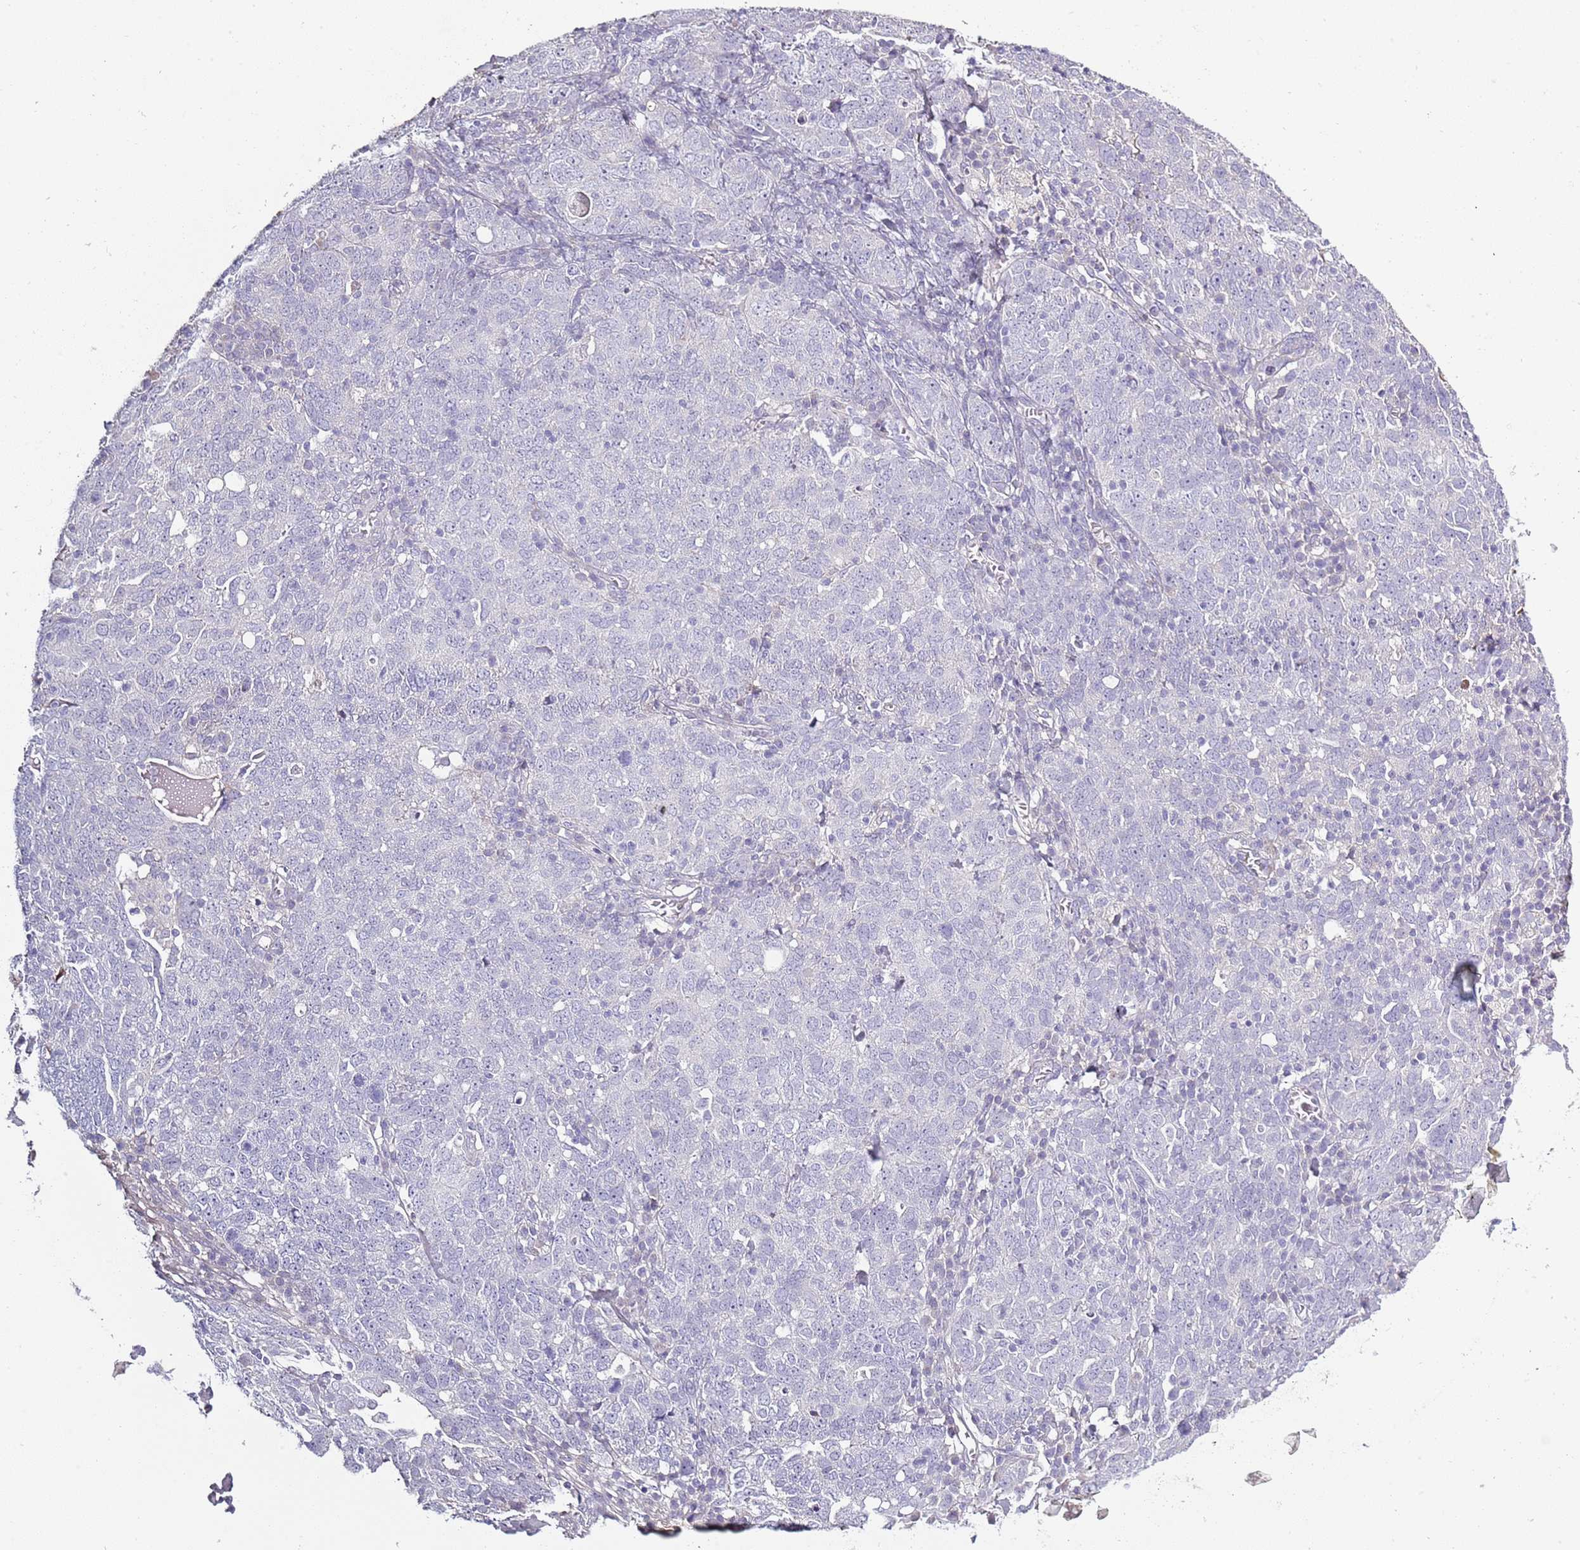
{"staining": {"intensity": "negative", "quantity": "none", "location": "none"}, "tissue": "ovarian cancer", "cell_type": "Tumor cells", "image_type": "cancer", "snomed": [{"axis": "morphology", "description": "Carcinoma, endometroid"}, {"axis": "topography", "description": "Ovary"}], "caption": "This micrograph is of endometroid carcinoma (ovarian) stained with immunohistochemistry (IHC) to label a protein in brown with the nuclei are counter-stained blue. There is no positivity in tumor cells.", "gene": "TNFRSF6B", "patient": {"sex": "female", "age": 62}}